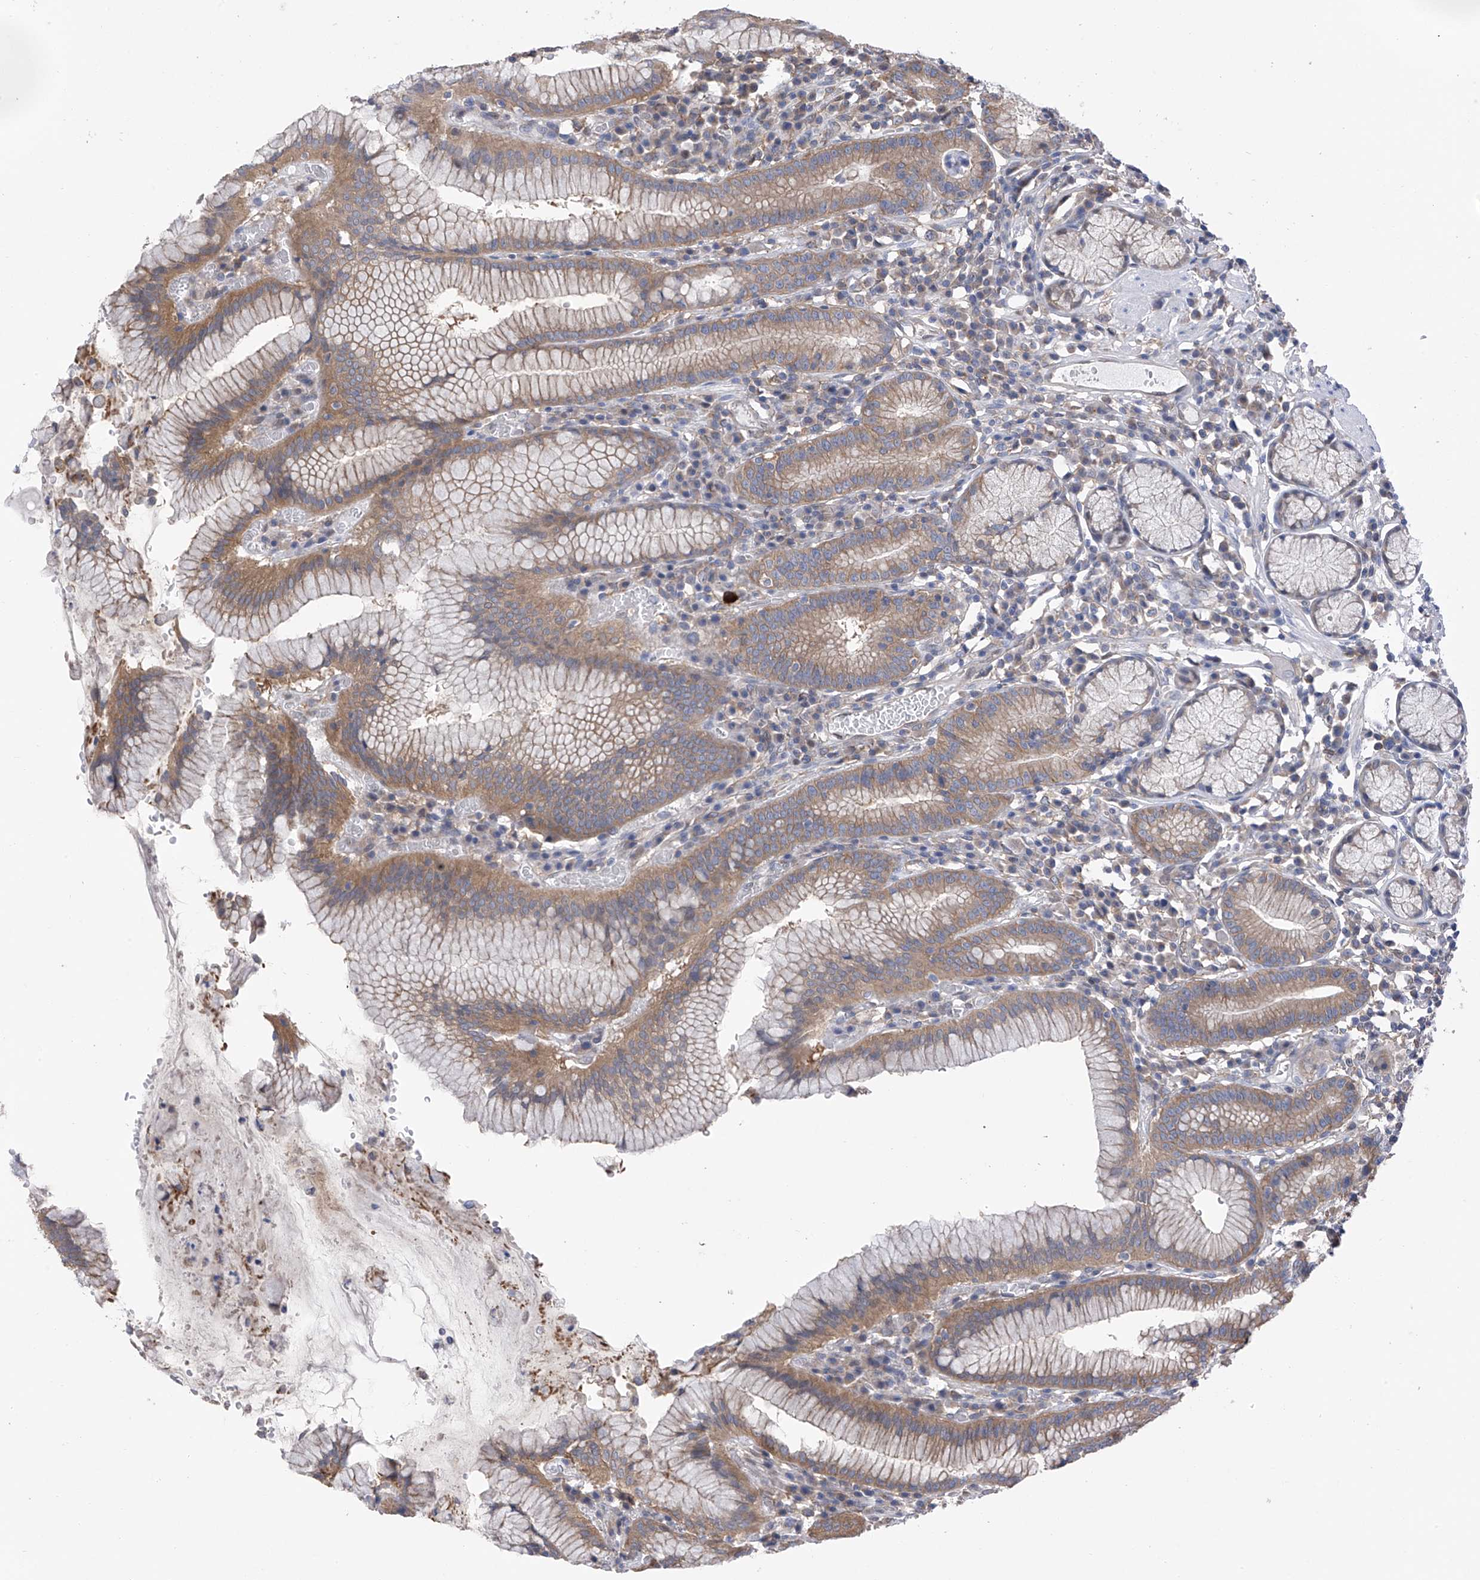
{"staining": {"intensity": "moderate", "quantity": "25%-75%", "location": "cytoplasmic/membranous"}, "tissue": "stomach", "cell_type": "Glandular cells", "image_type": "normal", "snomed": [{"axis": "morphology", "description": "Normal tissue, NOS"}, {"axis": "topography", "description": "Stomach"}], "caption": "Immunohistochemical staining of unremarkable human stomach exhibits moderate cytoplasmic/membranous protein expression in about 25%-75% of glandular cells.", "gene": "CHPF", "patient": {"sex": "male", "age": 55}}